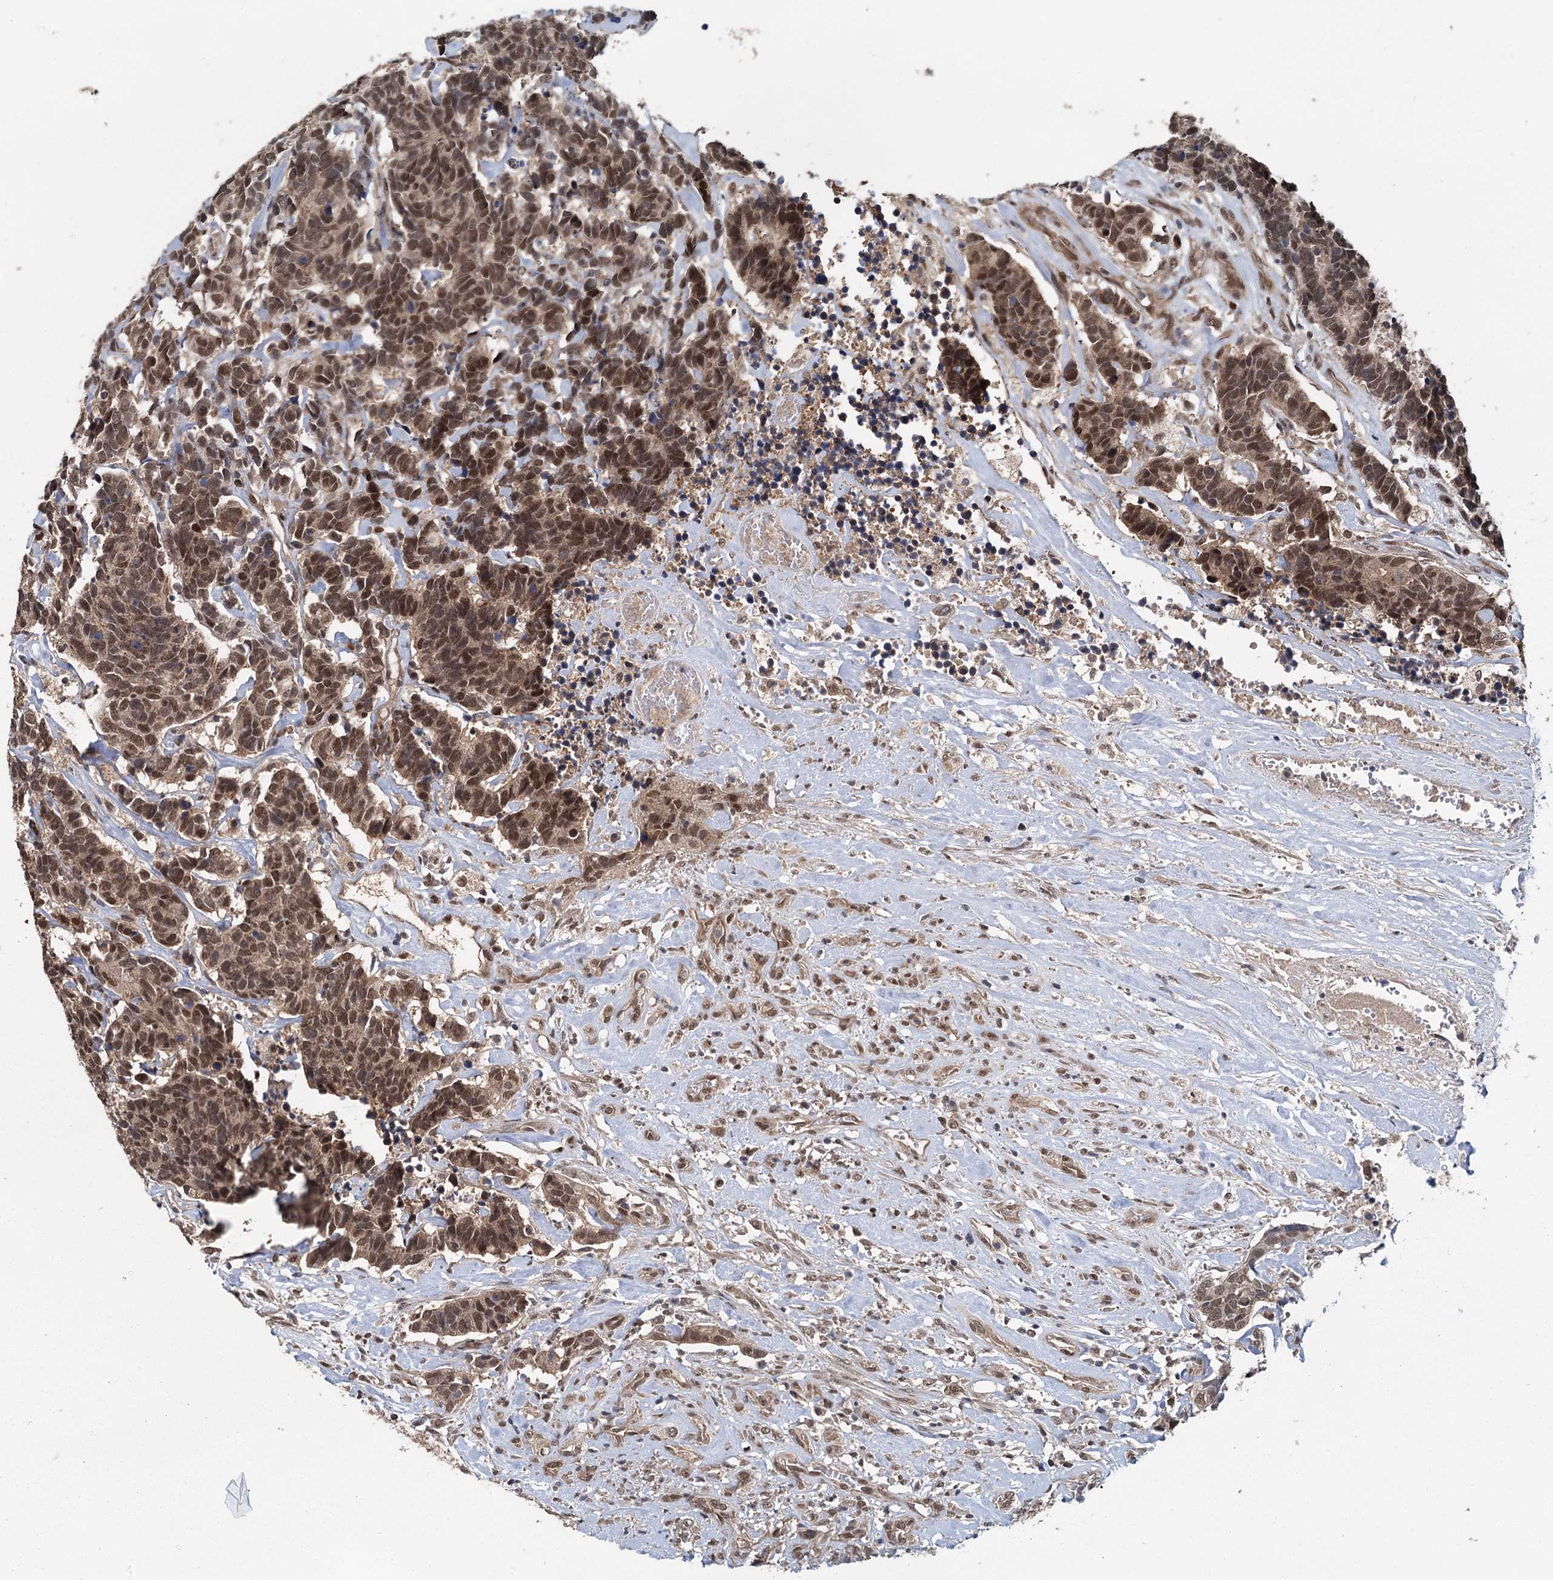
{"staining": {"intensity": "moderate", "quantity": ">75%", "location": "nuclear"}, "tissue": "carcinoid", "cell_type": "Tumor cells", "image_type": "cancer", "snomed": [{"axis": "morphology", "description": "Carcinoma, NOS"}, {"axis": "morphology", "description": "Carcinoid, malignant, NOS"}, {"axis": "topography", "description": "Urinary bladder"}], "caption": "Immunohistochemical staining of carcinoid shows moderate nuclear protein positivity in about >75% of tumor cells. (DAB (3,3'-diaminobenzidine) IHC, brown staining for protein, blue staining for nuclei).", "gene": "MYG1", "patient": {"sex": "male", "age": 57}}